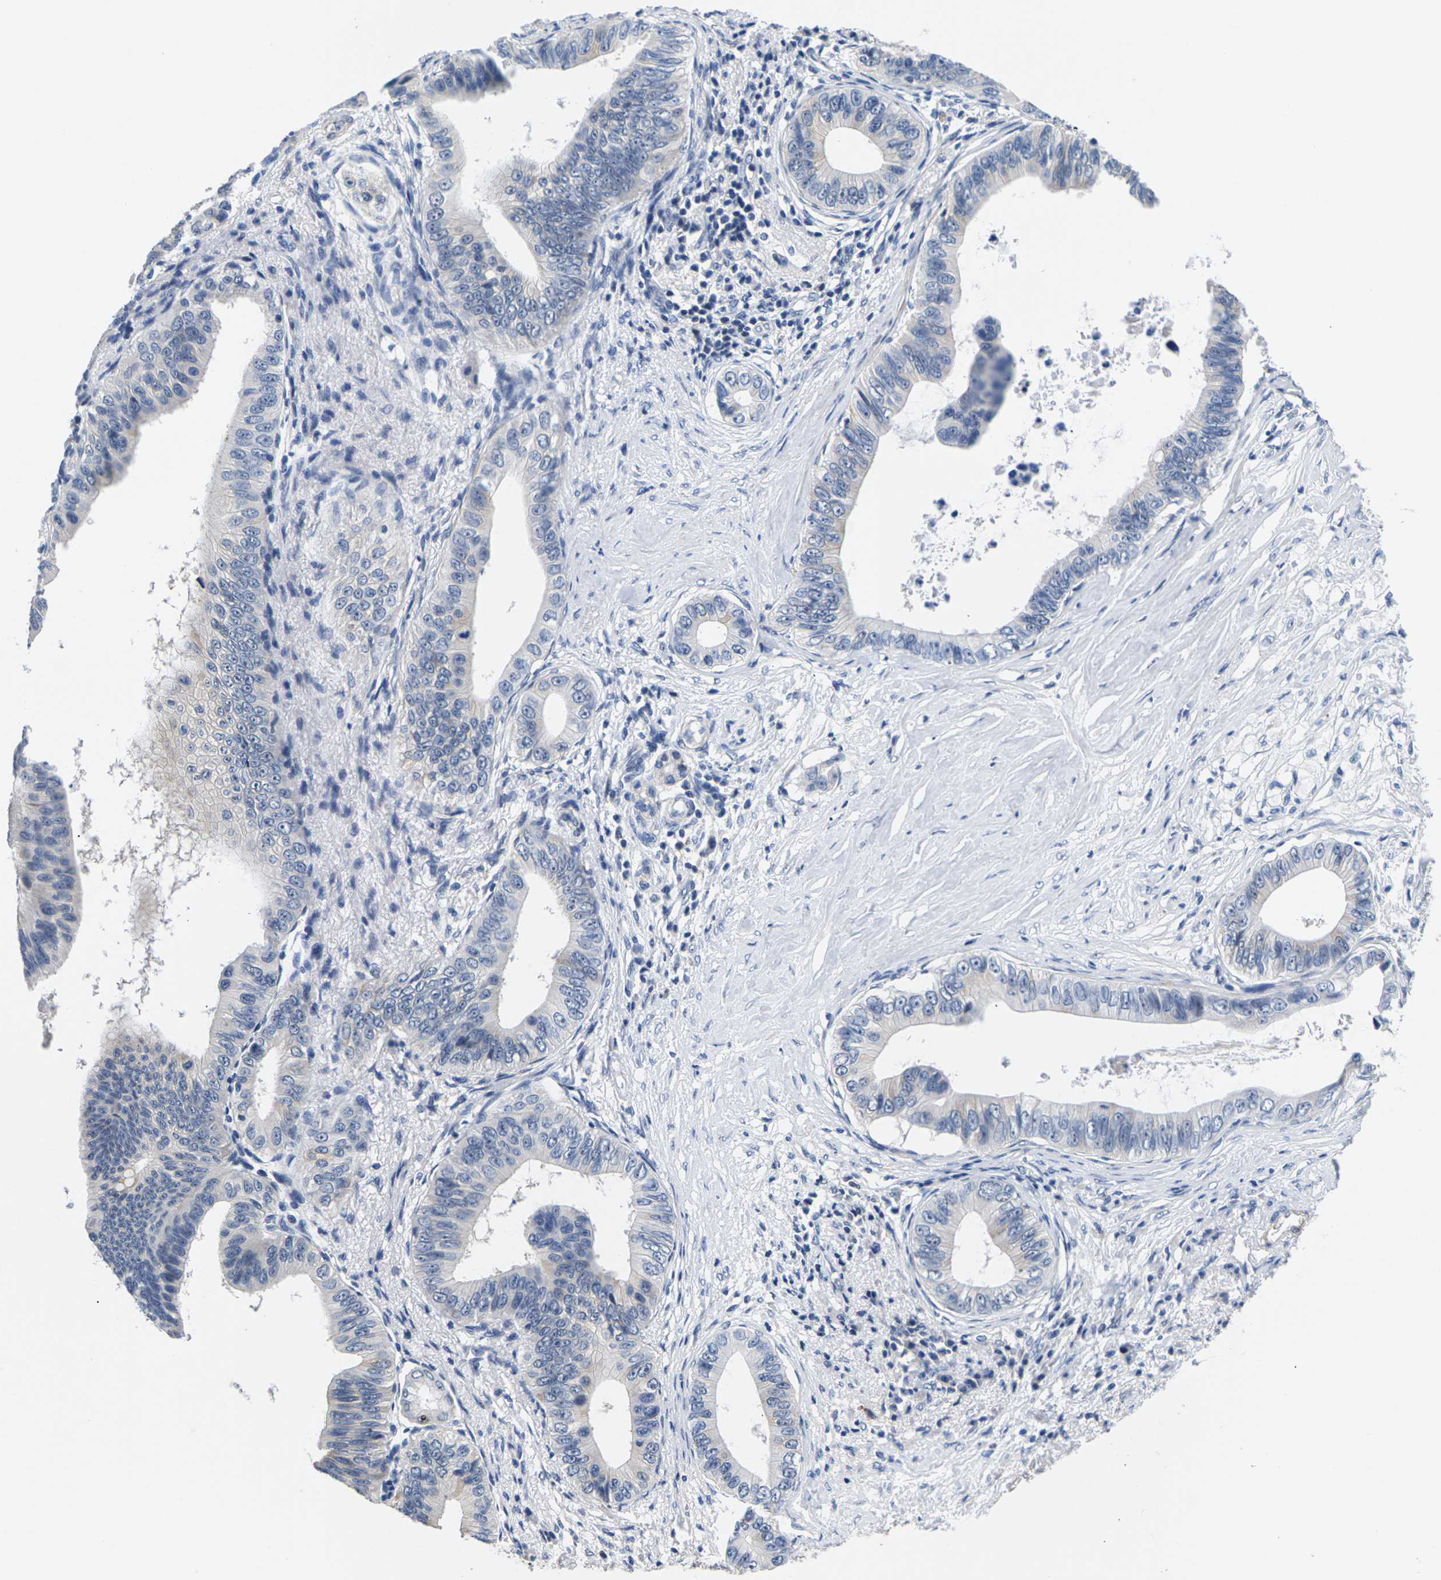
{"staining": {"intensity": "negative", "quantity": "none", "location": "none"}, "tissue": "pancreatic cancer", "cell_type": "Tumor cells", "image_type": "cancer", "snomed": [{"axis": "morphology", "description": "Adenocarcinoma, NOS"}, {"axis": "topography", "description": "Pancreas"}], "caption": "Protein analysis of pancreatic cancer shows no significant expression in tumor cells.", "gene": "ST6GAL2", "patient": {"sex": "male", "age": 77}}